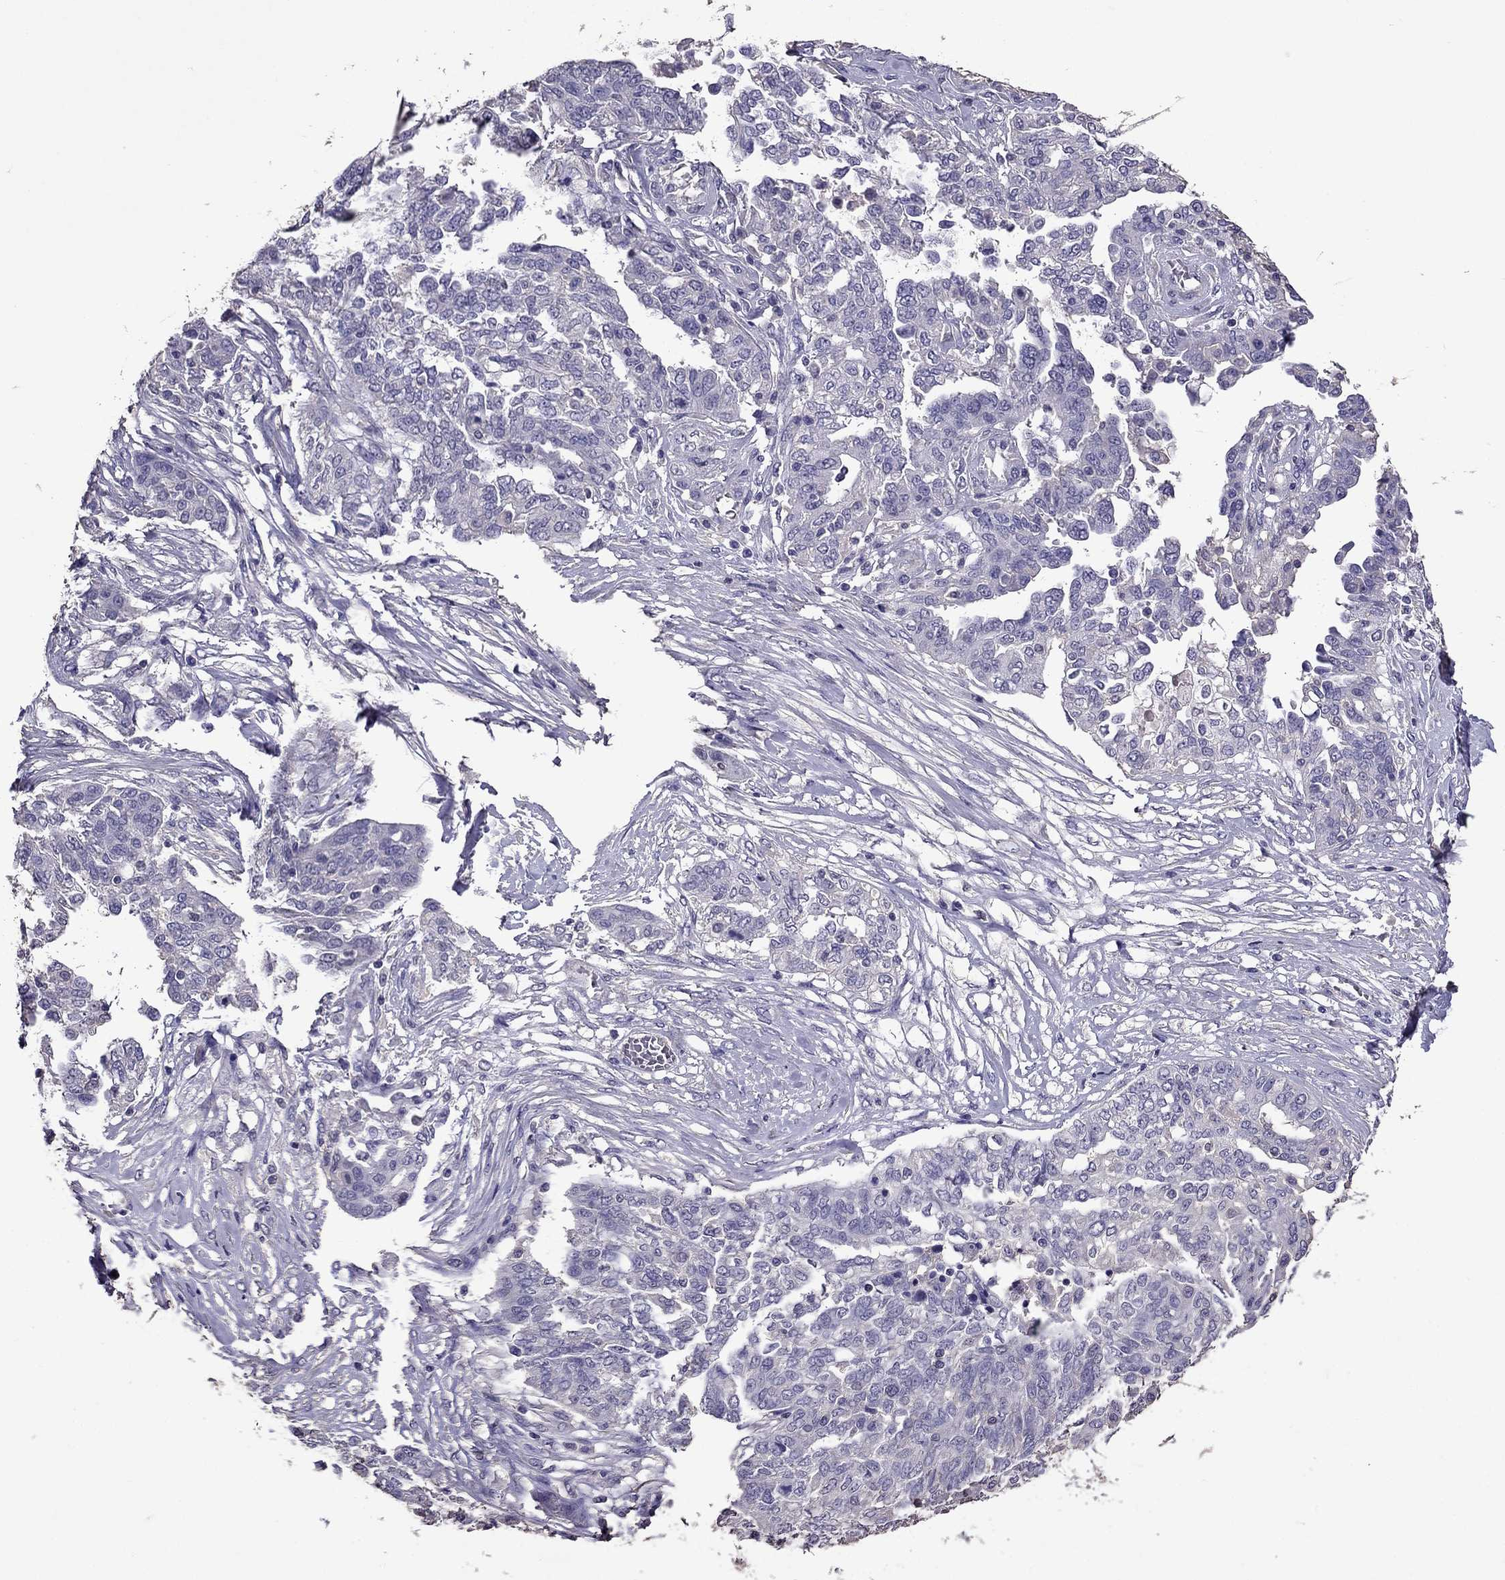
{"staining": {"intensity": "negative", "quantity": "none", "location": "none"}, "tissue": "ovarian cancer", "cell_type": "Tumor cells", "image_type": "cancer", "snomed": [{"axis": "morphology", "description": "Cystadenocarcinoma, serous, NOS"}, {"axis": "topography", "description": "Ovary"}], "caption": "A high-resolution photomicrograph shows immunohistochemistry (IHC) staining of ovarian cancer, which shows no significant positivity in tumor cells. The staining is performed using DAB (3,3'-diaminobenzidine) brown chromogen with nuclei counter-stained in using hematoxylin.", "gene": "NKX3-1", "patient": {"sex": "female", "age": 67}}